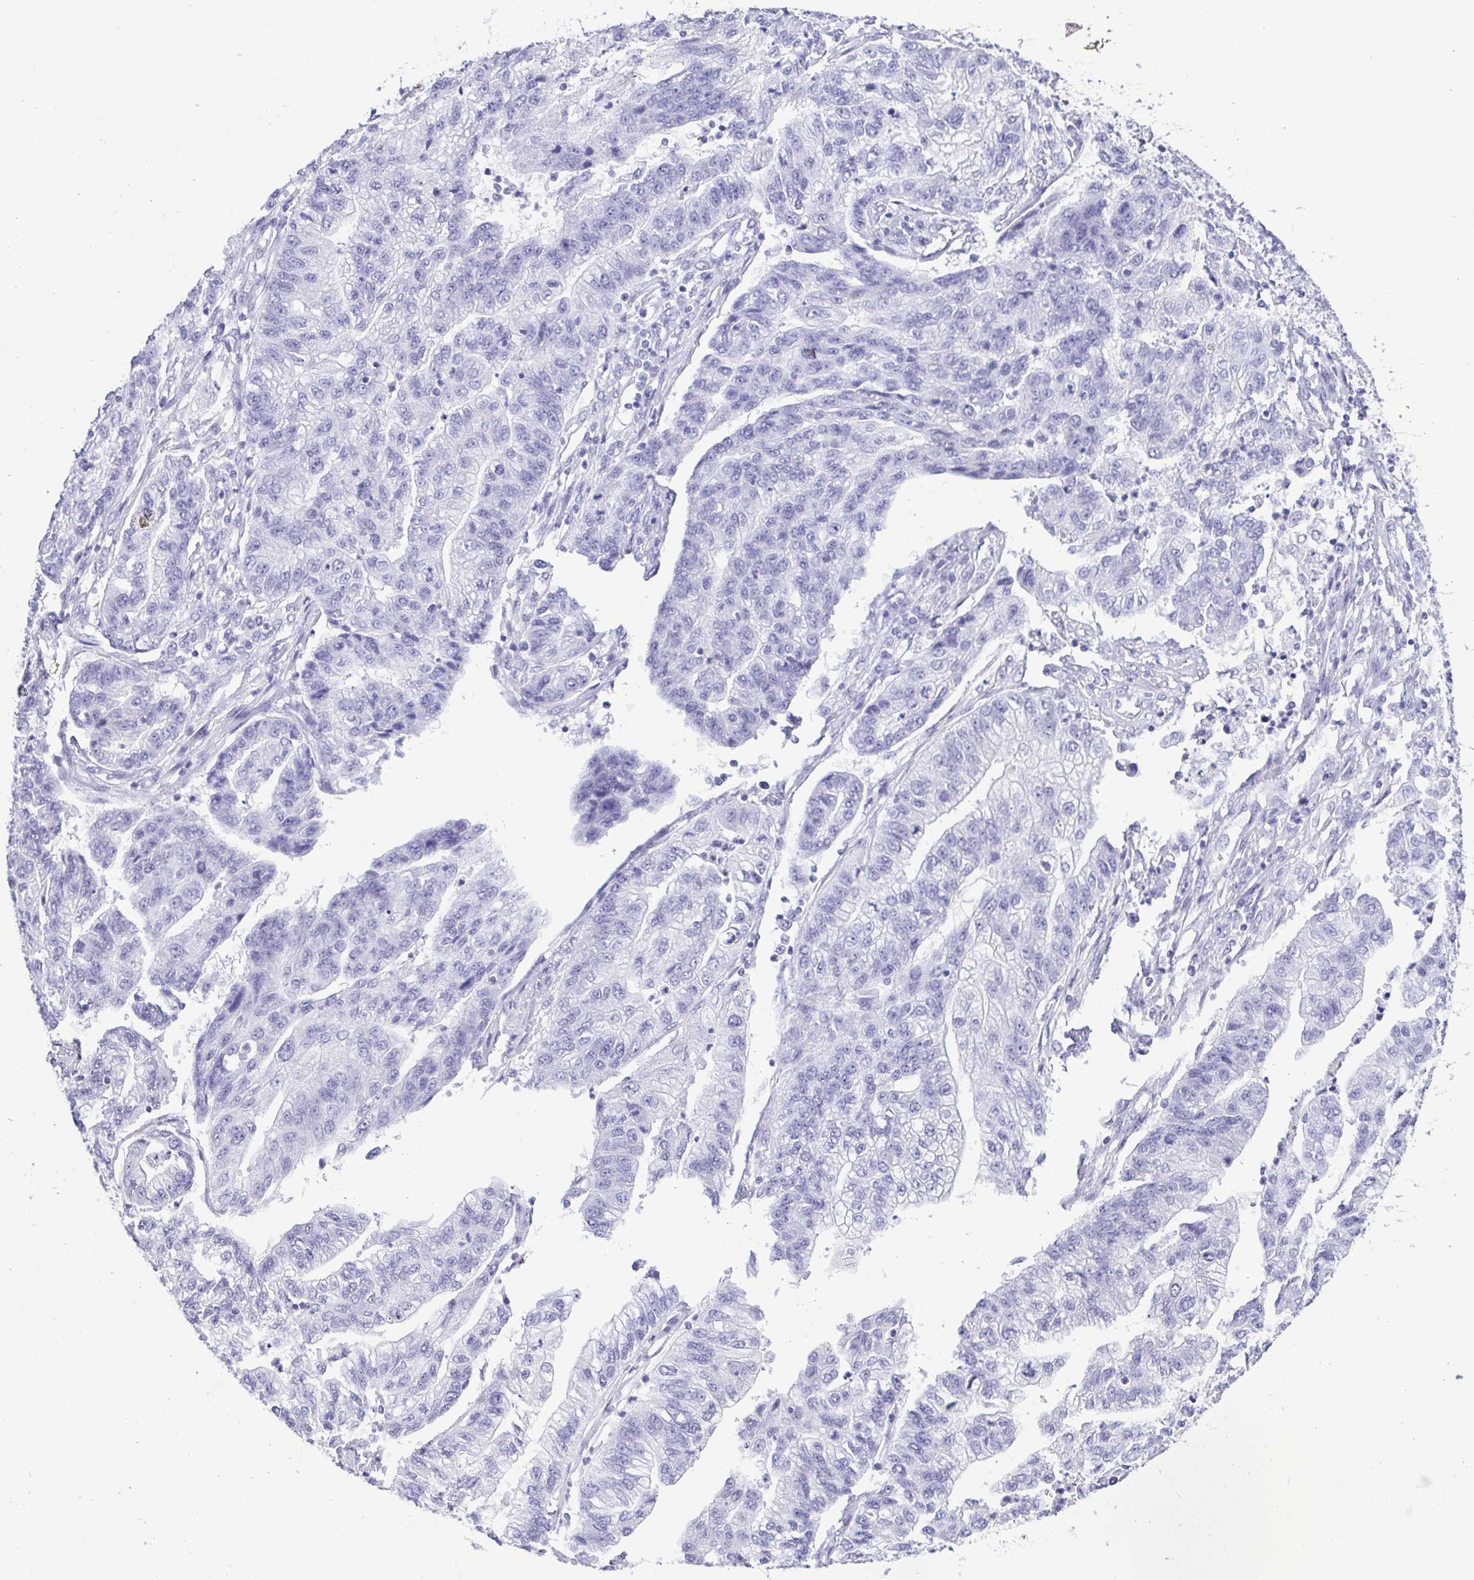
{"staining": {"intensity": "negative", "quantity": "none", "location": "none"}, "tissue": "stomach cancer", "cell_type": "Tumor cells", "image_type": "cancer", "snomed": [{"axis": "morphology", "description": "Adenocarcinoma, NOS"}, {"axis": "topography", "description": "Stomach"}], "caption": "This is an immunohistochemistry image of adenocarcinoma (stomach). There is no positivity in tumor cells.", "gene": "SUGP2", "patient": {"sex": "male", "age": 83}}